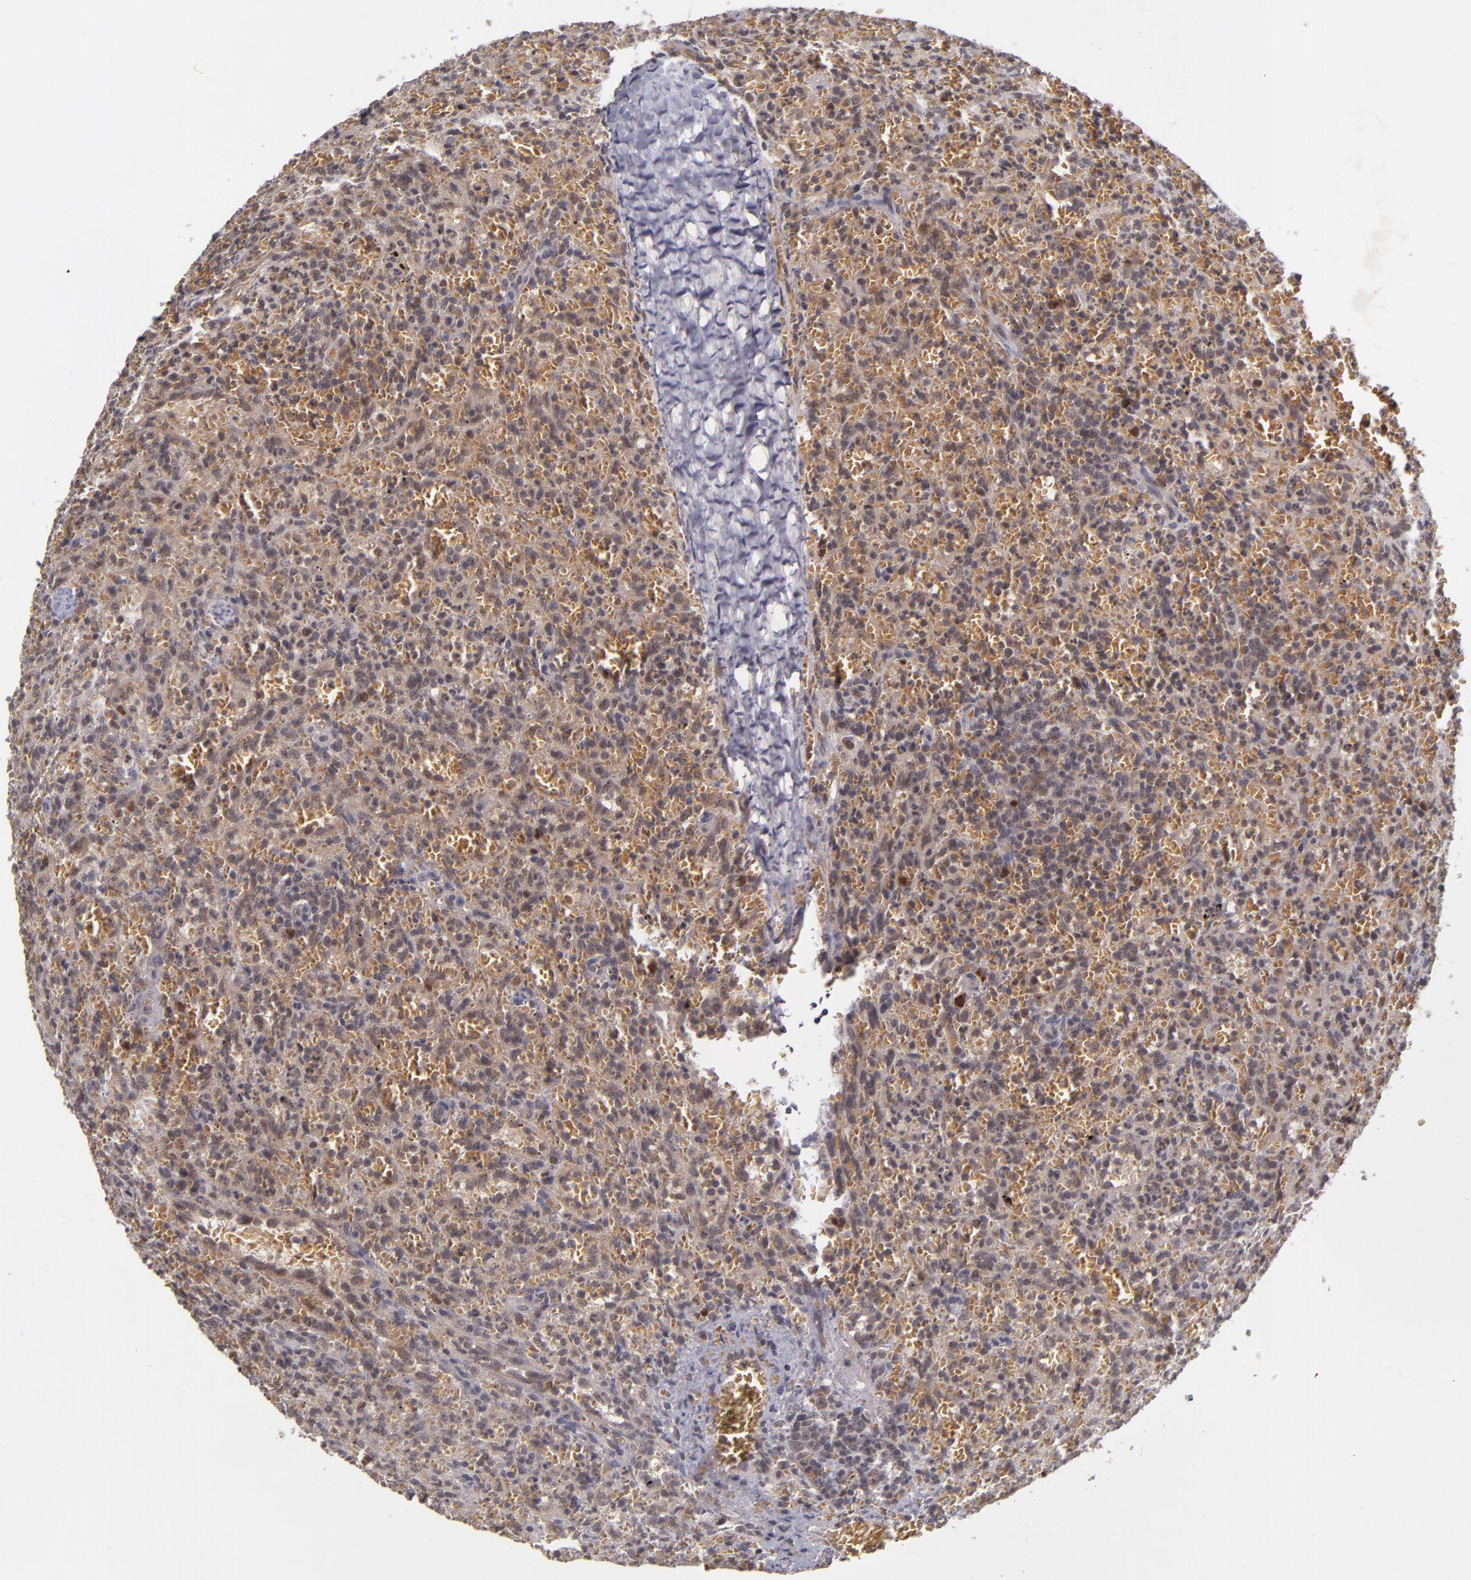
{"staining": {"intensity": "strong", "quantity": "<25%", "location": "nuclear"}, "tissue": "lymphoma", "cell_type": "Tumor cells", "image_type": "cancer", "snomed": [{"axis": "morphology", "description": "Malignant lymphoma, non-Hodgkin's type, Low grade"}, {"axis": "topography", "description": "Spleen"}], "caption": "A high-resolution histopathology image shows IHC staining of lymphoma, which exhibits strong nuclear staining in about <25% of tumor cells. The protein of interest is shown in brown color, while the nuclei are stained blue.", "gene": "CDC7", "patient": {"sex": "female", "age": 64}}